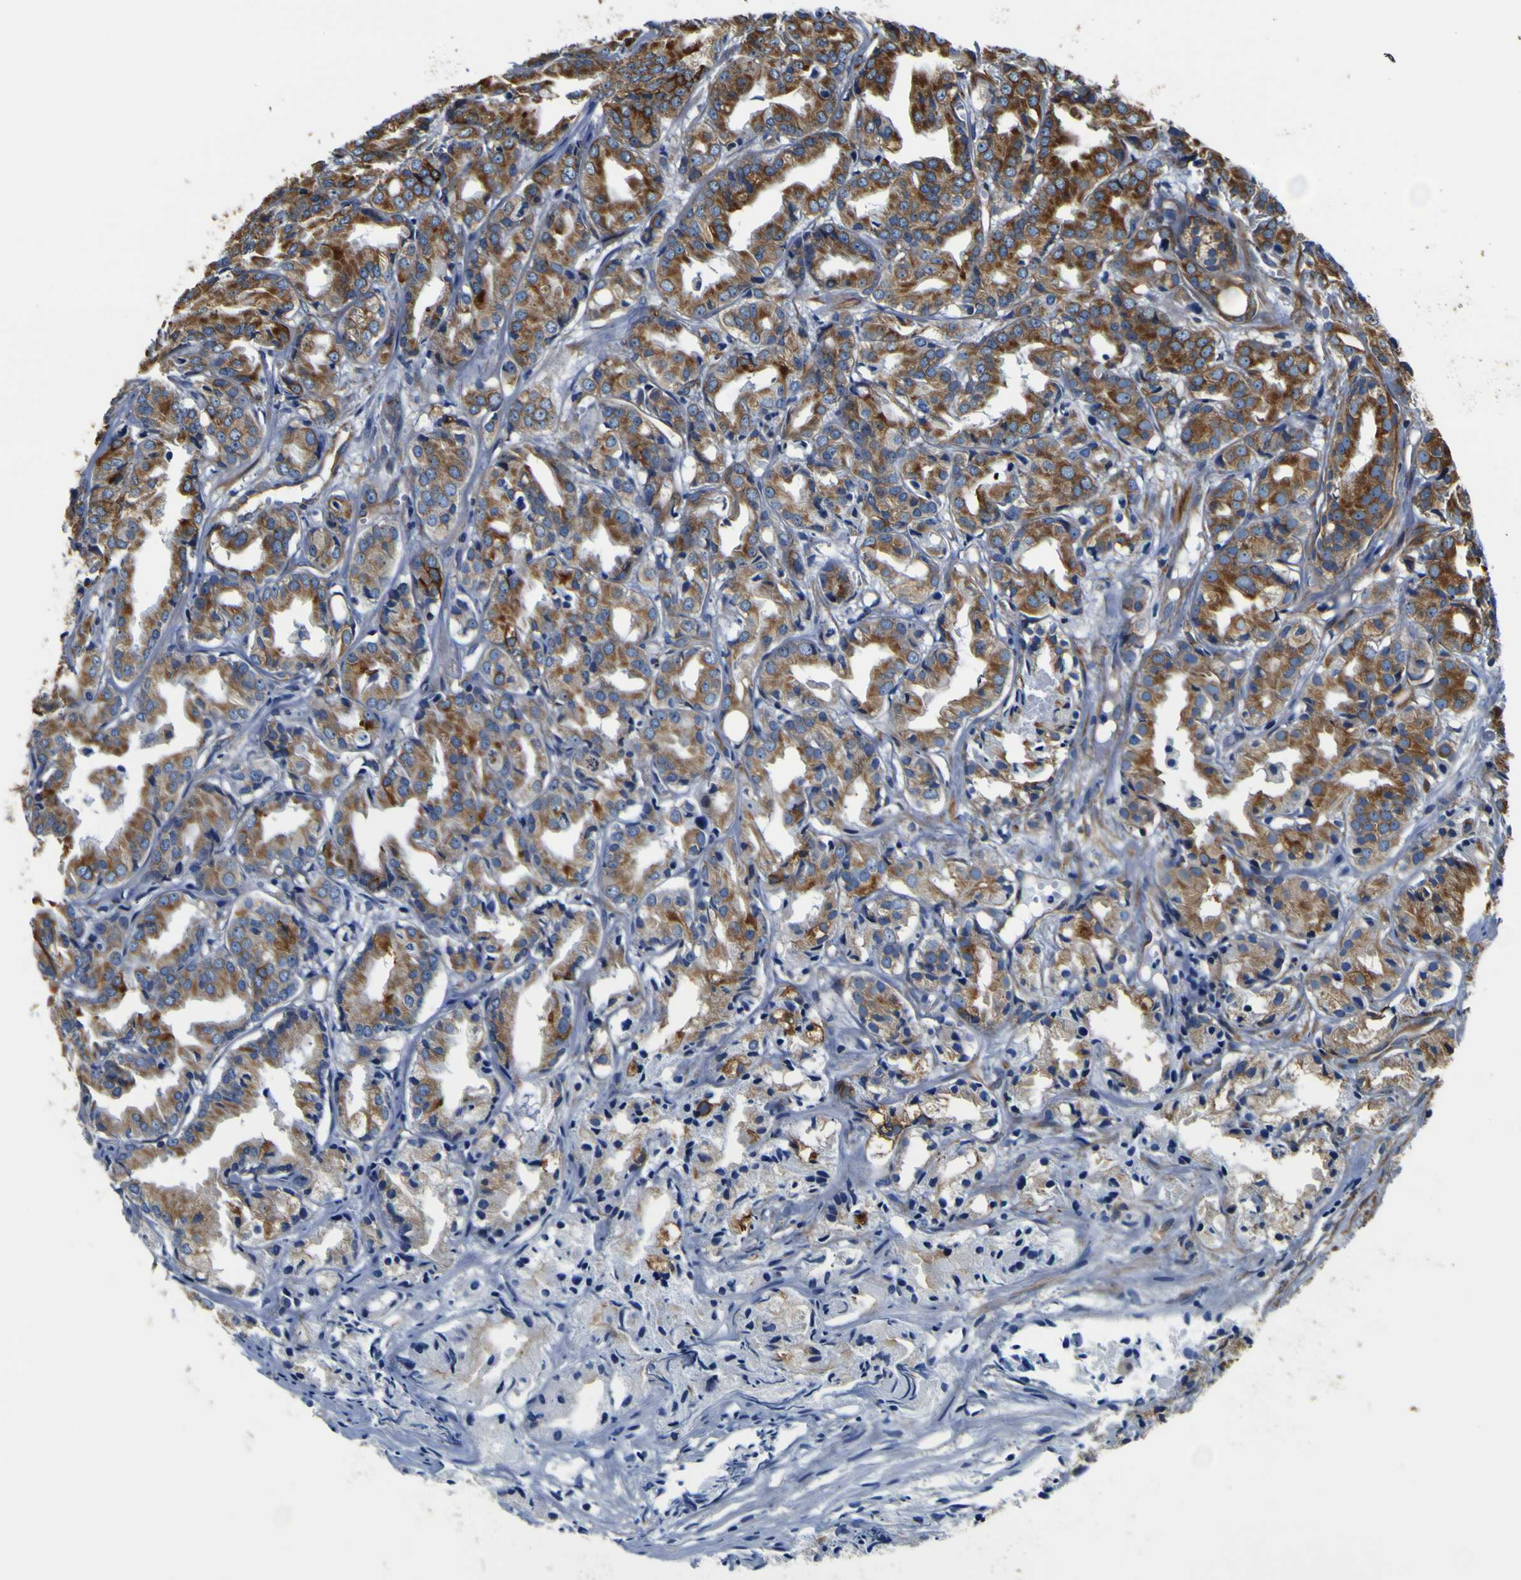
{"staining": {"intensity": "moderate", "quantity": "25%-75%", "location": "cytoplasmic/membranous"}, "tissue": "prostate cancer", "cell_type": "Tumor cells", "image_type": "cancer", "snomed": [{"axis": "morphology", "description": "Adenocarcinoma, Low grade"}, {"axis": "topography", "description": "Prostate"}], "caption": "Prostate cancer stained with DAB IHC shows medium levels of moderate cytoplasmic/membranous expression in about 25%-75% of tumor cells.", "gene": "TUBA1B", "patient": {"sex": "male", "age": 72}}